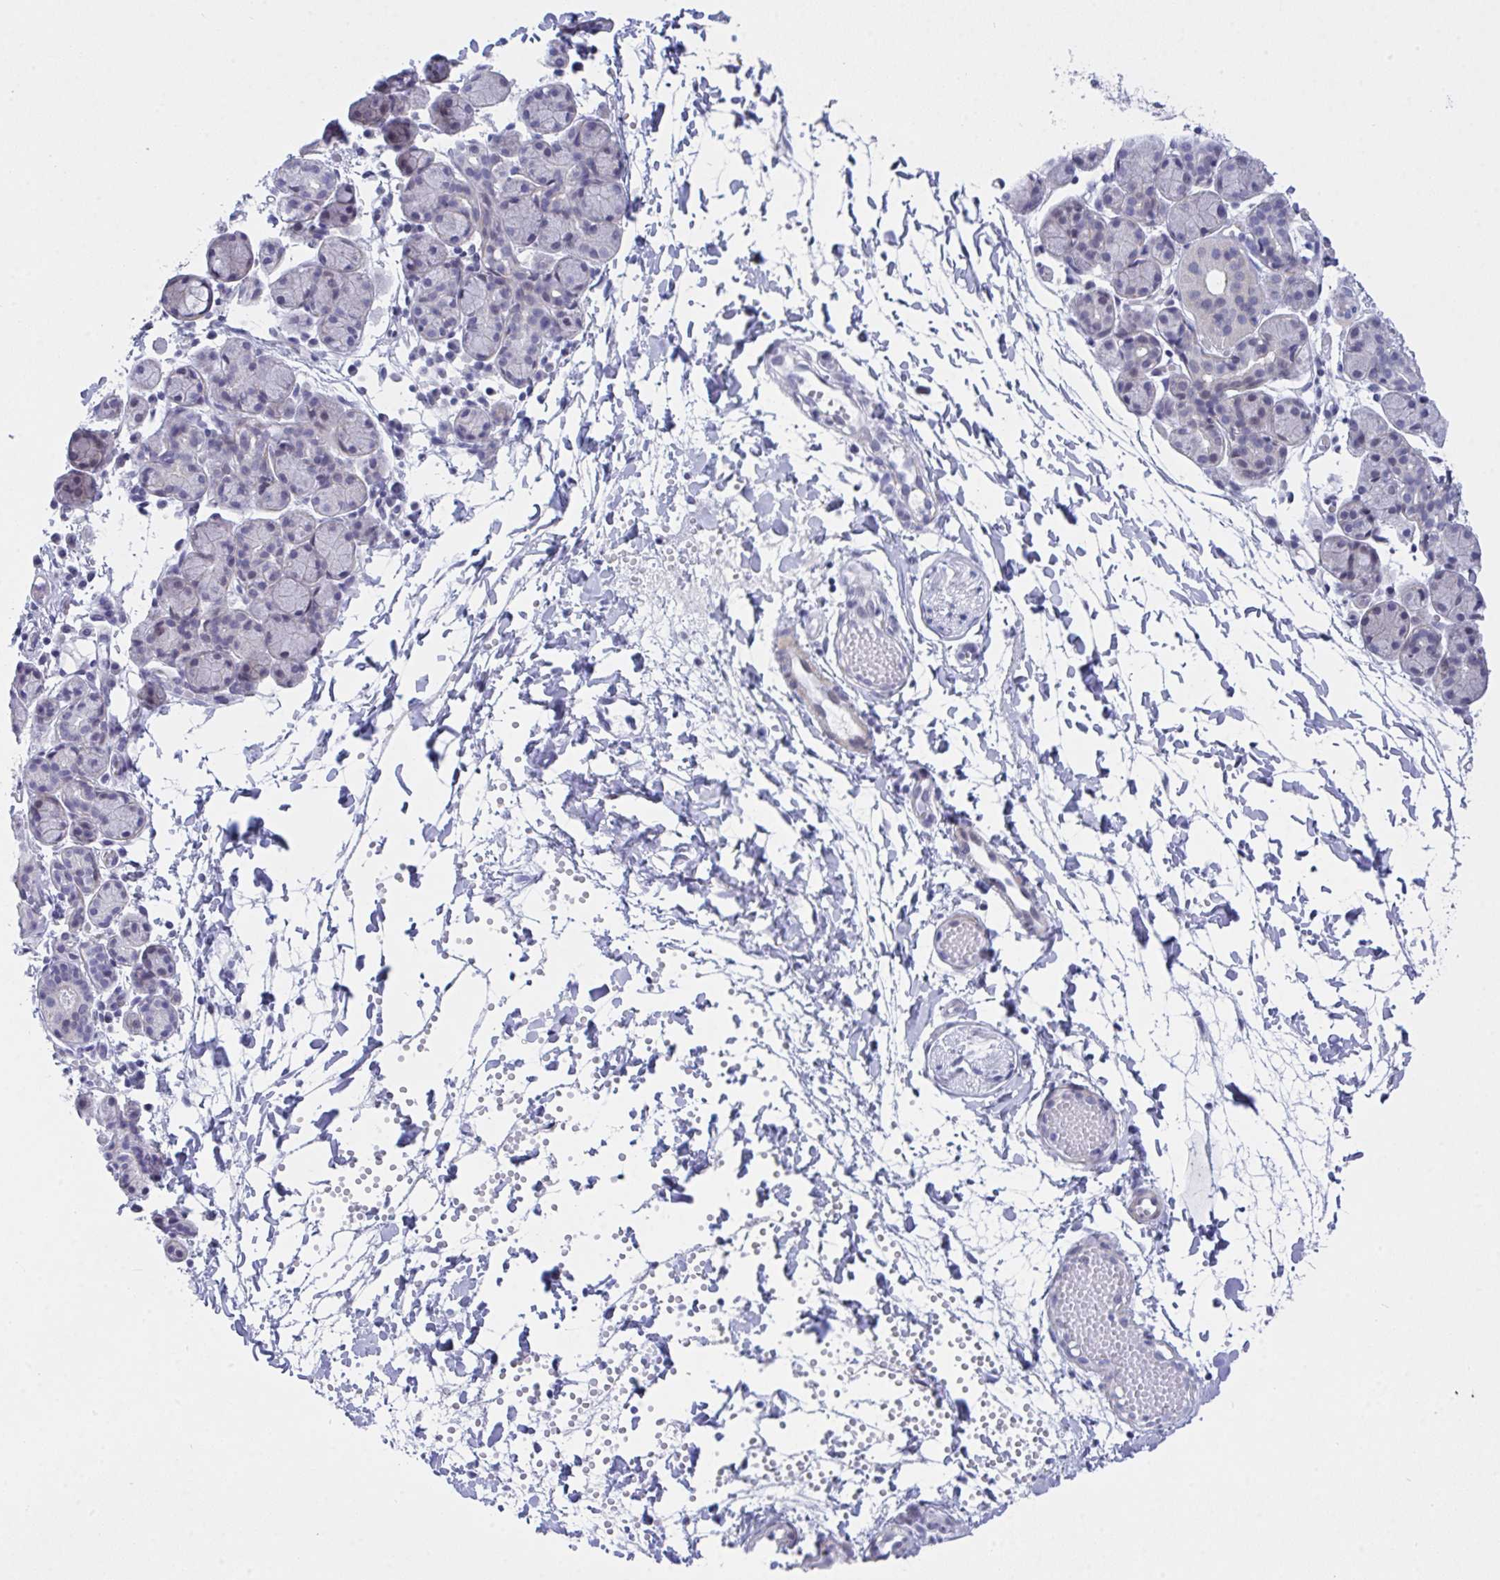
{"staining": {"intensity": "negative", "quantity": "none", "location": "none"}, "tissue": "salivary gland", "cell_type": "Glandular cells", "image_type": "normal", "snomed": [{"axis": "morphology", "description": "Normal tissue, NOS"}, {"axis": "morphology", "description": "Inflammation, NOS"}, {"axis": "topography", "description": "Lymph node"}, {"axis": "topography", "description": "Salivary gland"}], "caption": "IHC histopathology image of unremarkable salivary gland stained for a protein (brown), which demonstrates no expression in glandular cells.", "gene": "FBXL22", "patient": {"sex": "male", "age": 3}}